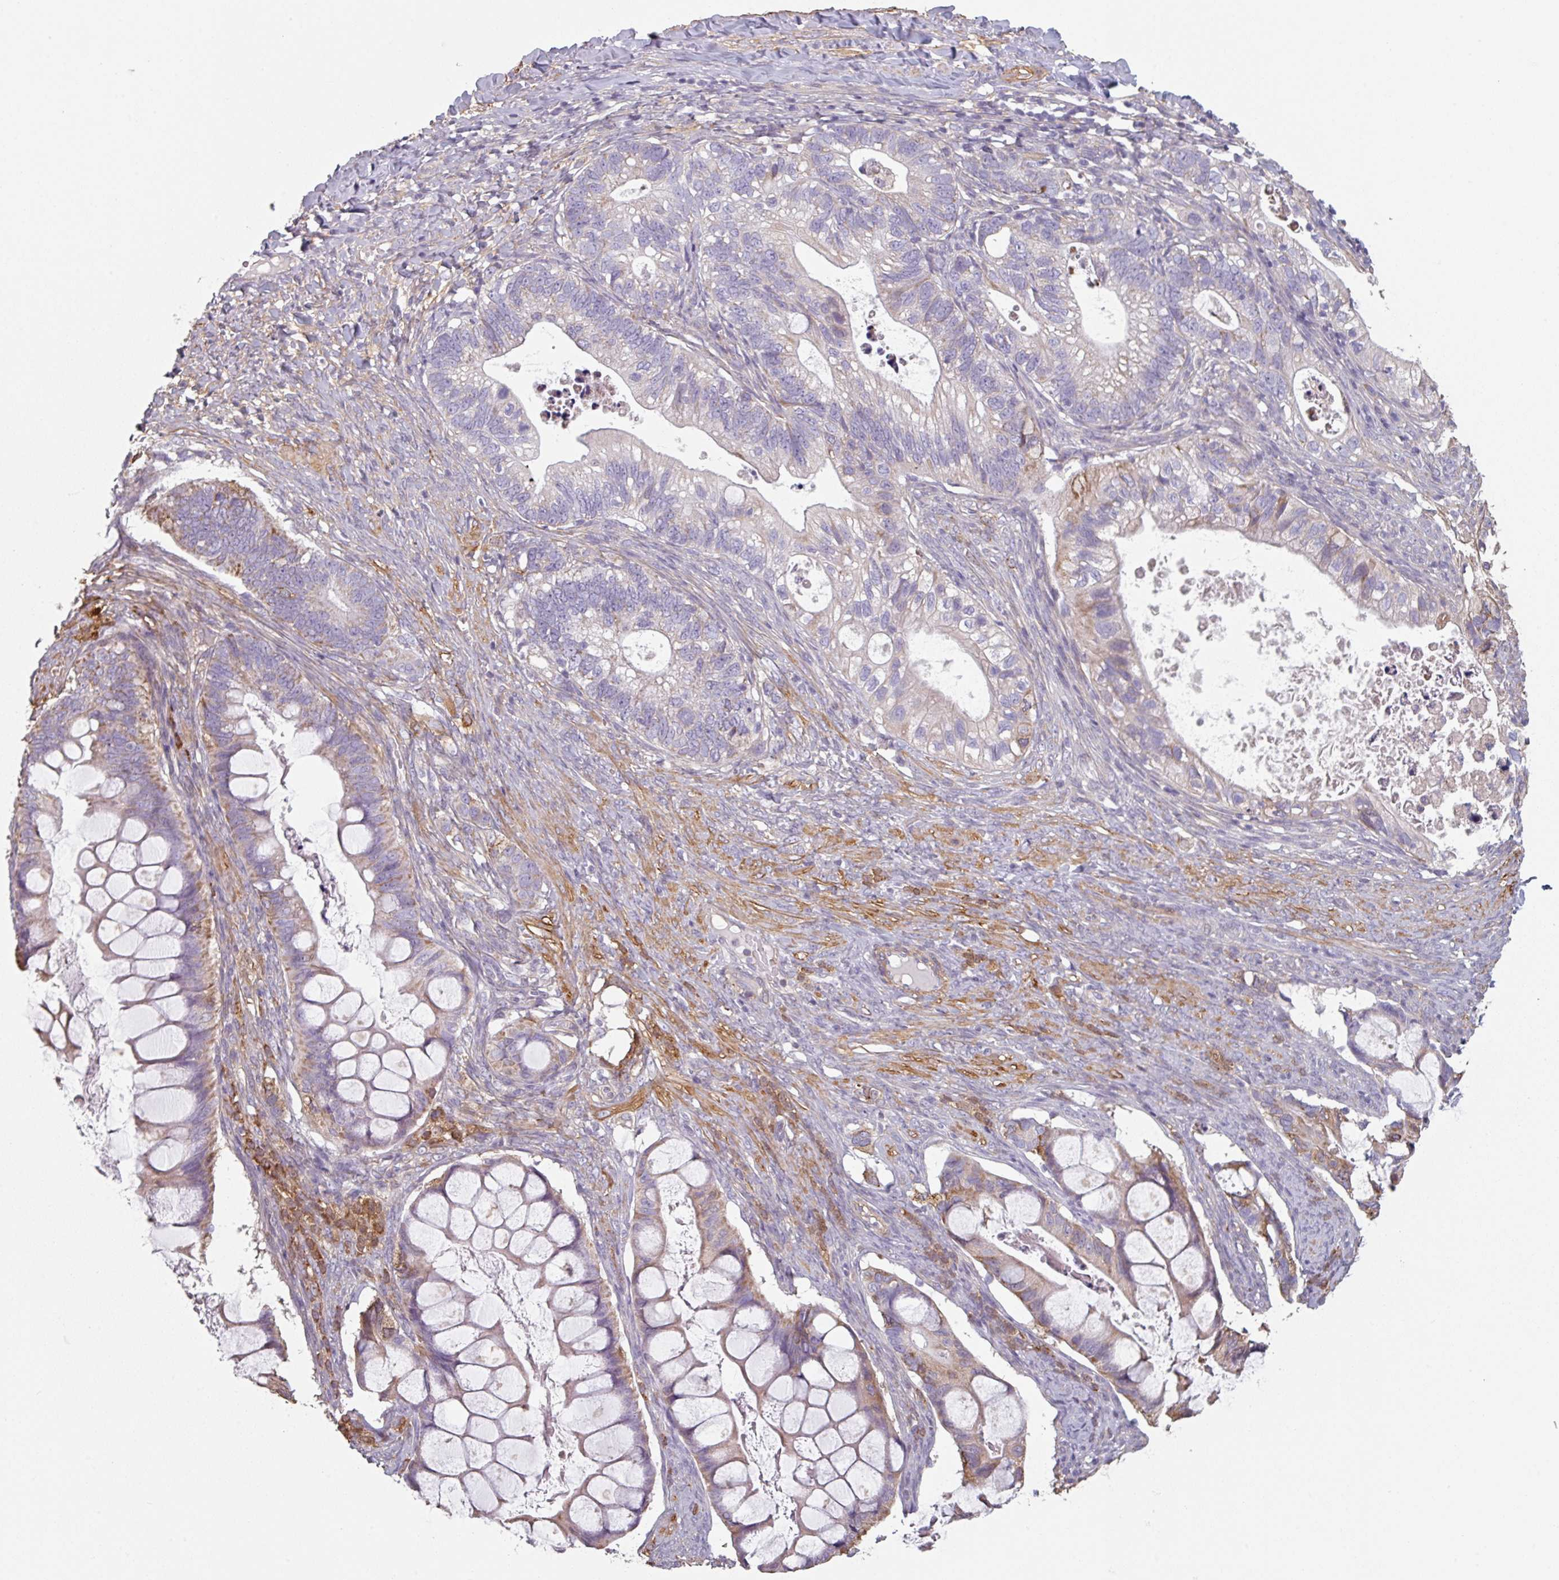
{"staining": {"intensity": "negative", "quantity": "none", "location": "none"}, "tissue": "ovarian cancer", "cell_type": "Tumor cells", "image_type": "cancer", "snomed": [{"axis": "morphology", "description": "Cystadenocarcinoma, mucinous, NOS"}, {"axis": "topography", "description": "Ovary"}], "caption": "High magnification brightfield microscopy of ovarian mucinous cystadenocarcinoma stained with DAB (3,3'-diaminobenzidine) (brown) and counterstained with hematoxylin (blue): tumor cells show no significant expression. The staining is performed using DAB (3,3'-diaminobenzidine) brown chromogen with nuclei counter-stained in using hematoxylin.", "gene": "GSTA4", "patient": {"sex": "female", "age": 61}}